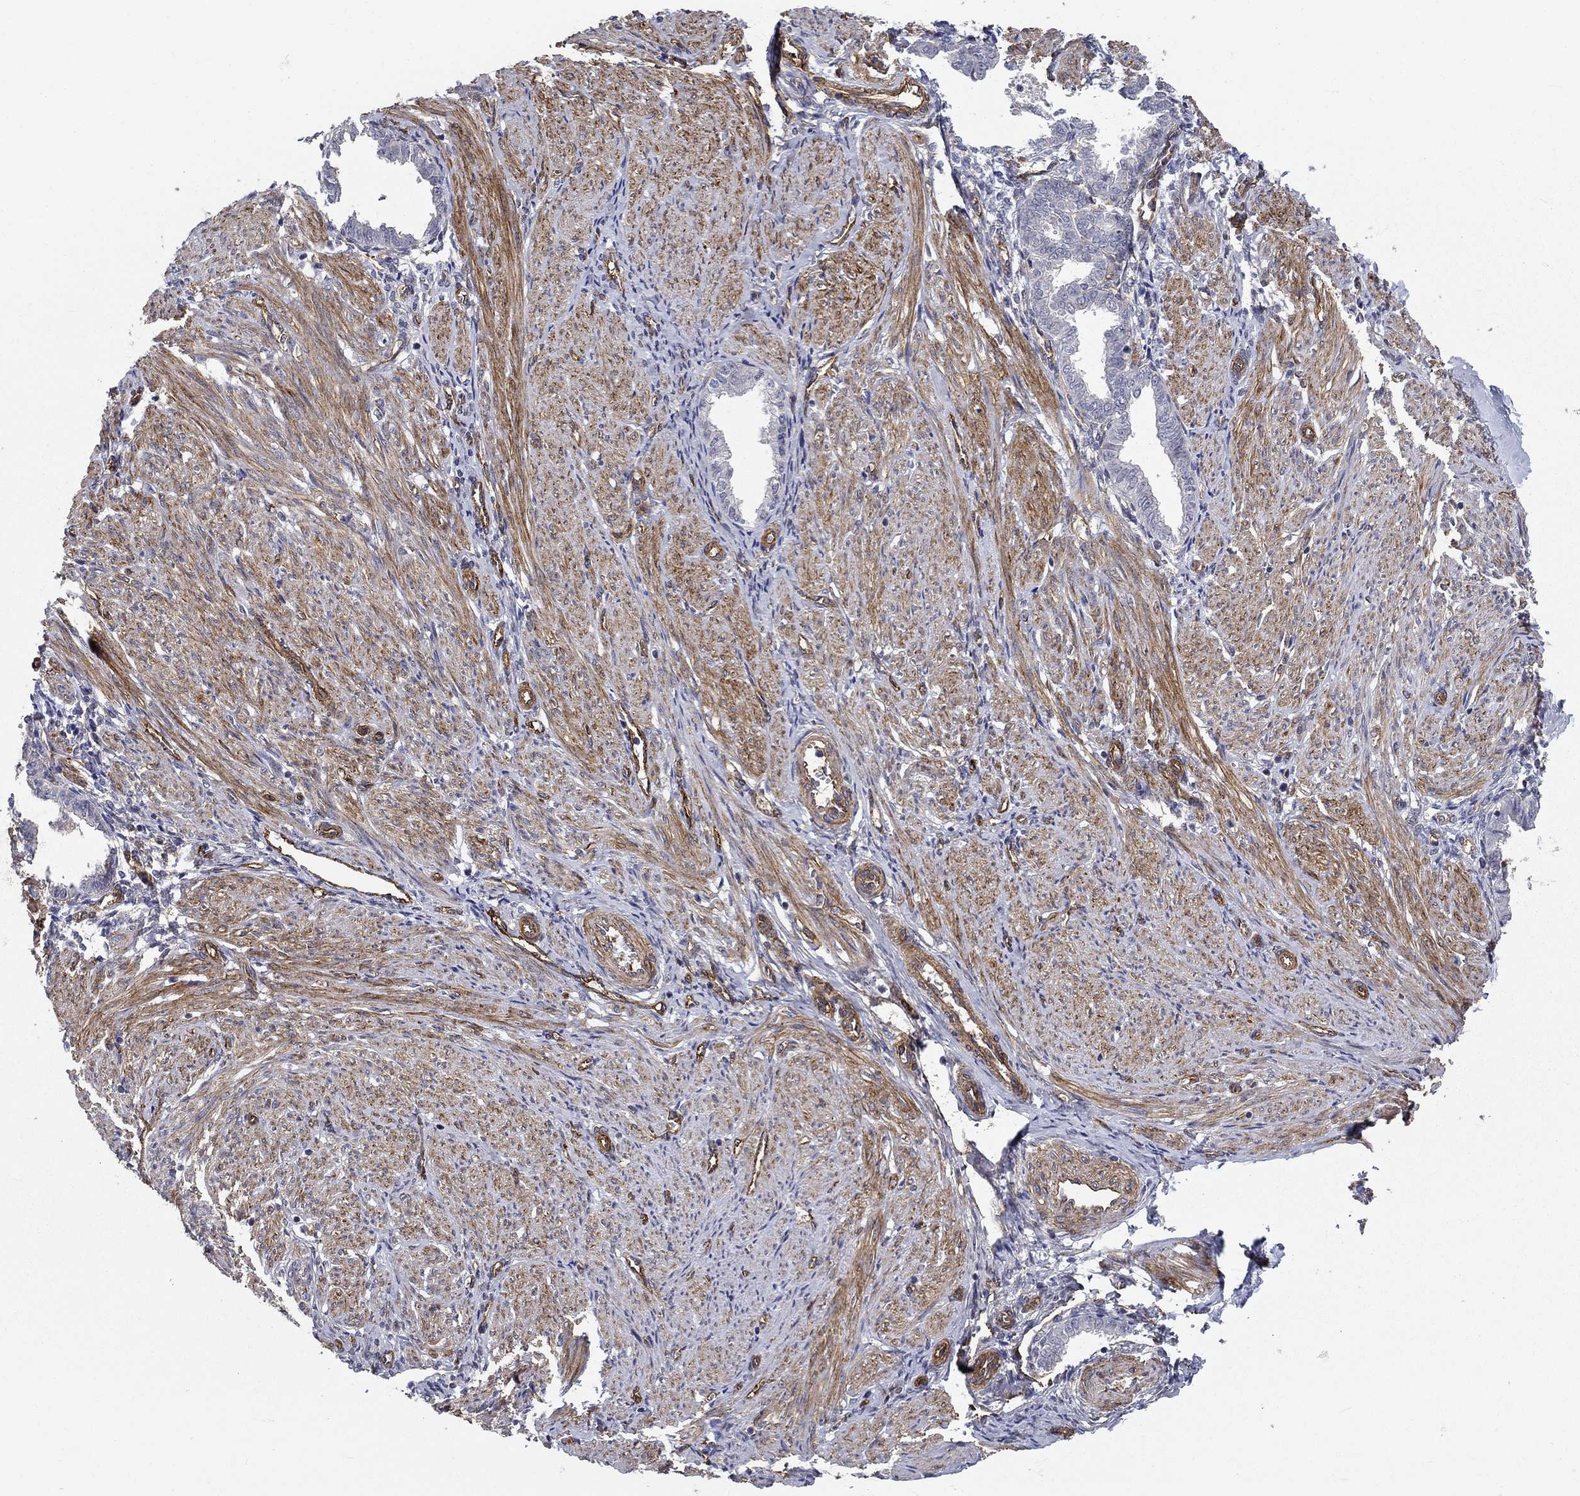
{"staining": {"intensity": "negative", "quantity": "none", "location": "none"}, "tissue": "endometrium", "cell_type": "Cells in endometrial stroma", "image_type": "normal", "snomed": [{"axis": "morphology", "description": "Normal tissue, NOS"}, {"axis": "topography", "description": "Endometrium"}], "caption": "This micrograph is of normal endometrium stained with immunohistochemistry to label a protein in brown with the nuclei are counter-stained blue. There is no positivity in cells in endometrial stroma.", "gene": "SYNC", "patient": {"sex": "female", "age": 37}}